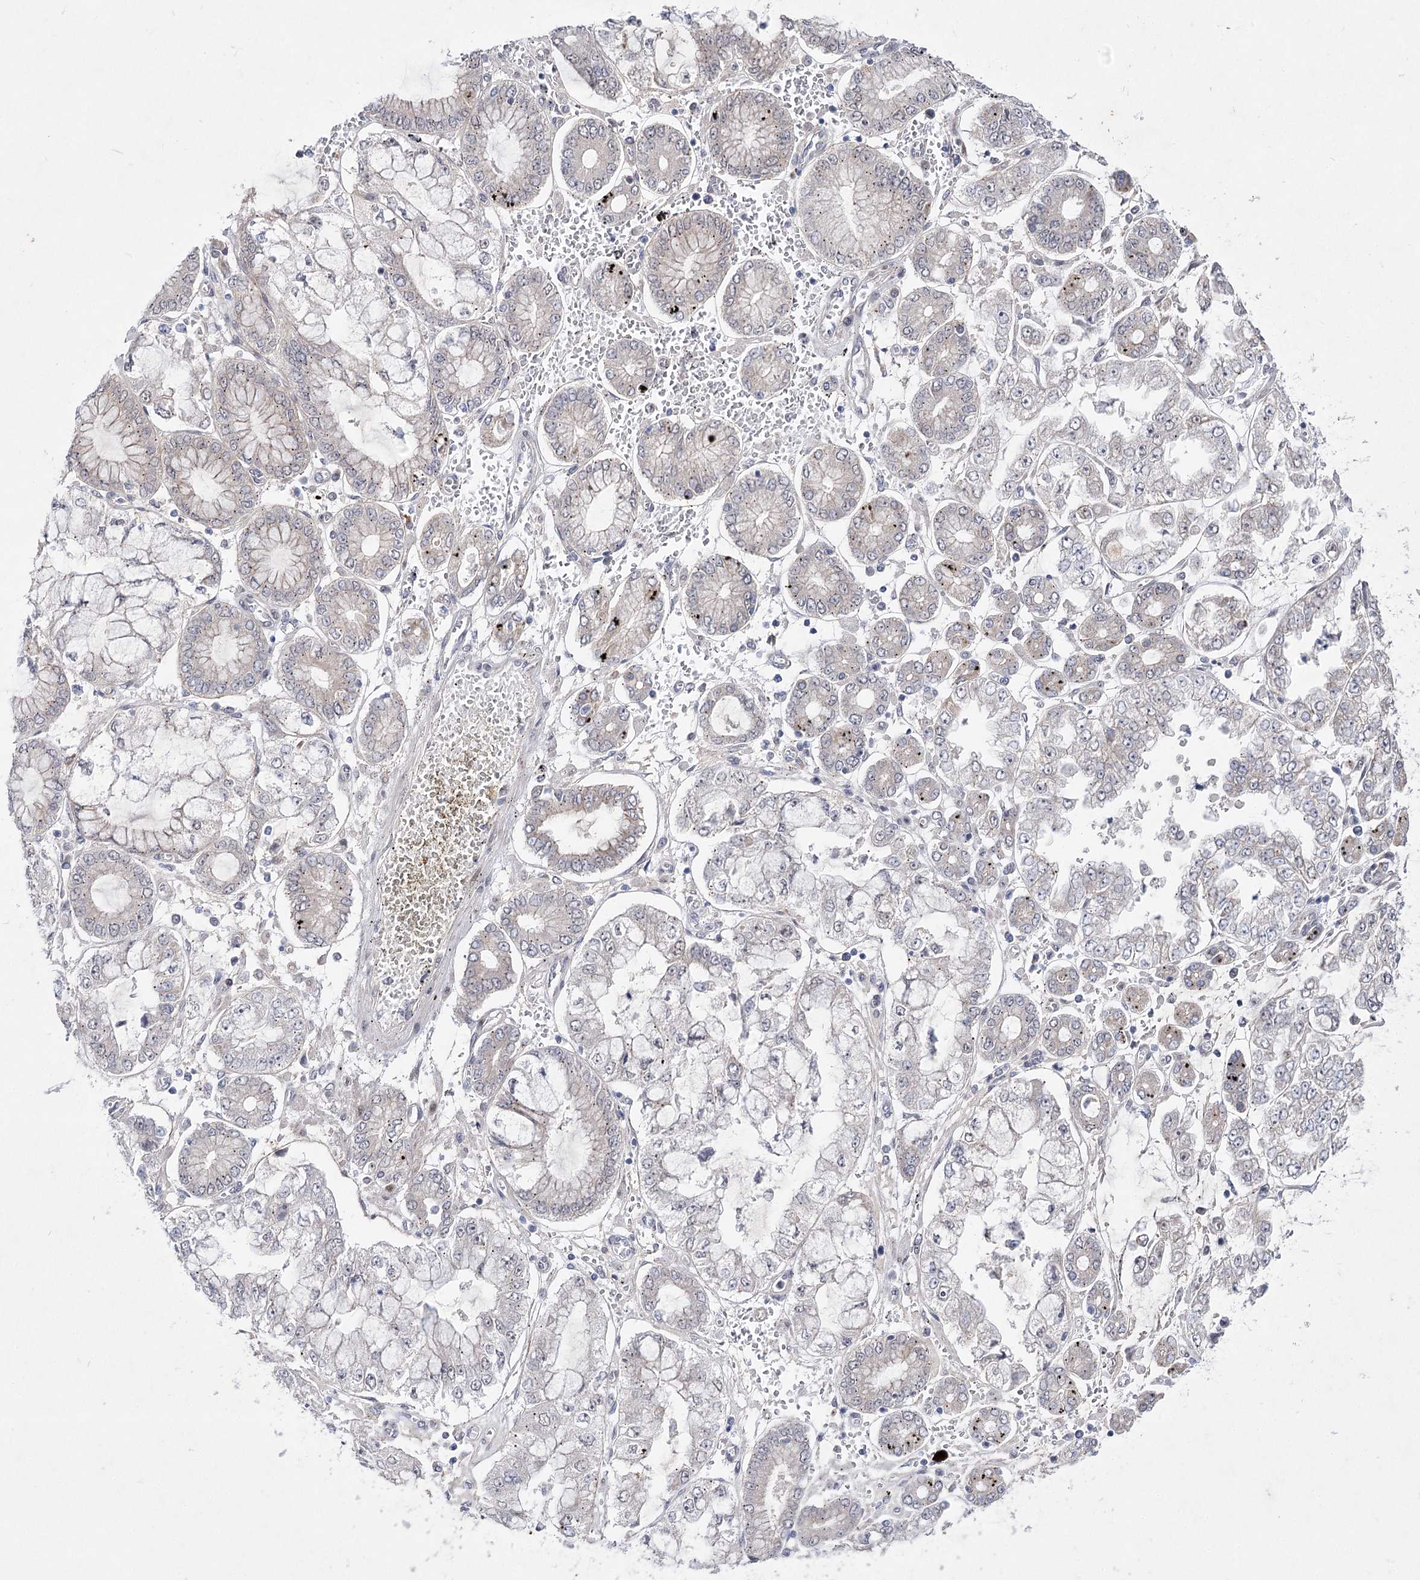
{"staining": {"intensity": "negative", "quantity": "none", "location": "none"}, "tissue": "stomach cancer", "cell_type": "Tumor cells", "image_type": "cancer", "snomed": [{"axis": "morphology", "description": "Adenocarcinoma, NOS"}, {"axis": "topography", "description": "Stomach"}], "caption": "A high-resolution photomicrograph shows immunohistochemistry staining of stomach adenocarcinoma, which demonstrates no significant staining in tumor cells. (DAB IHC with hematoxylin counter stain).", "gene": "ARHGAP32", "patient": {"sex": "male", "age": 76}}